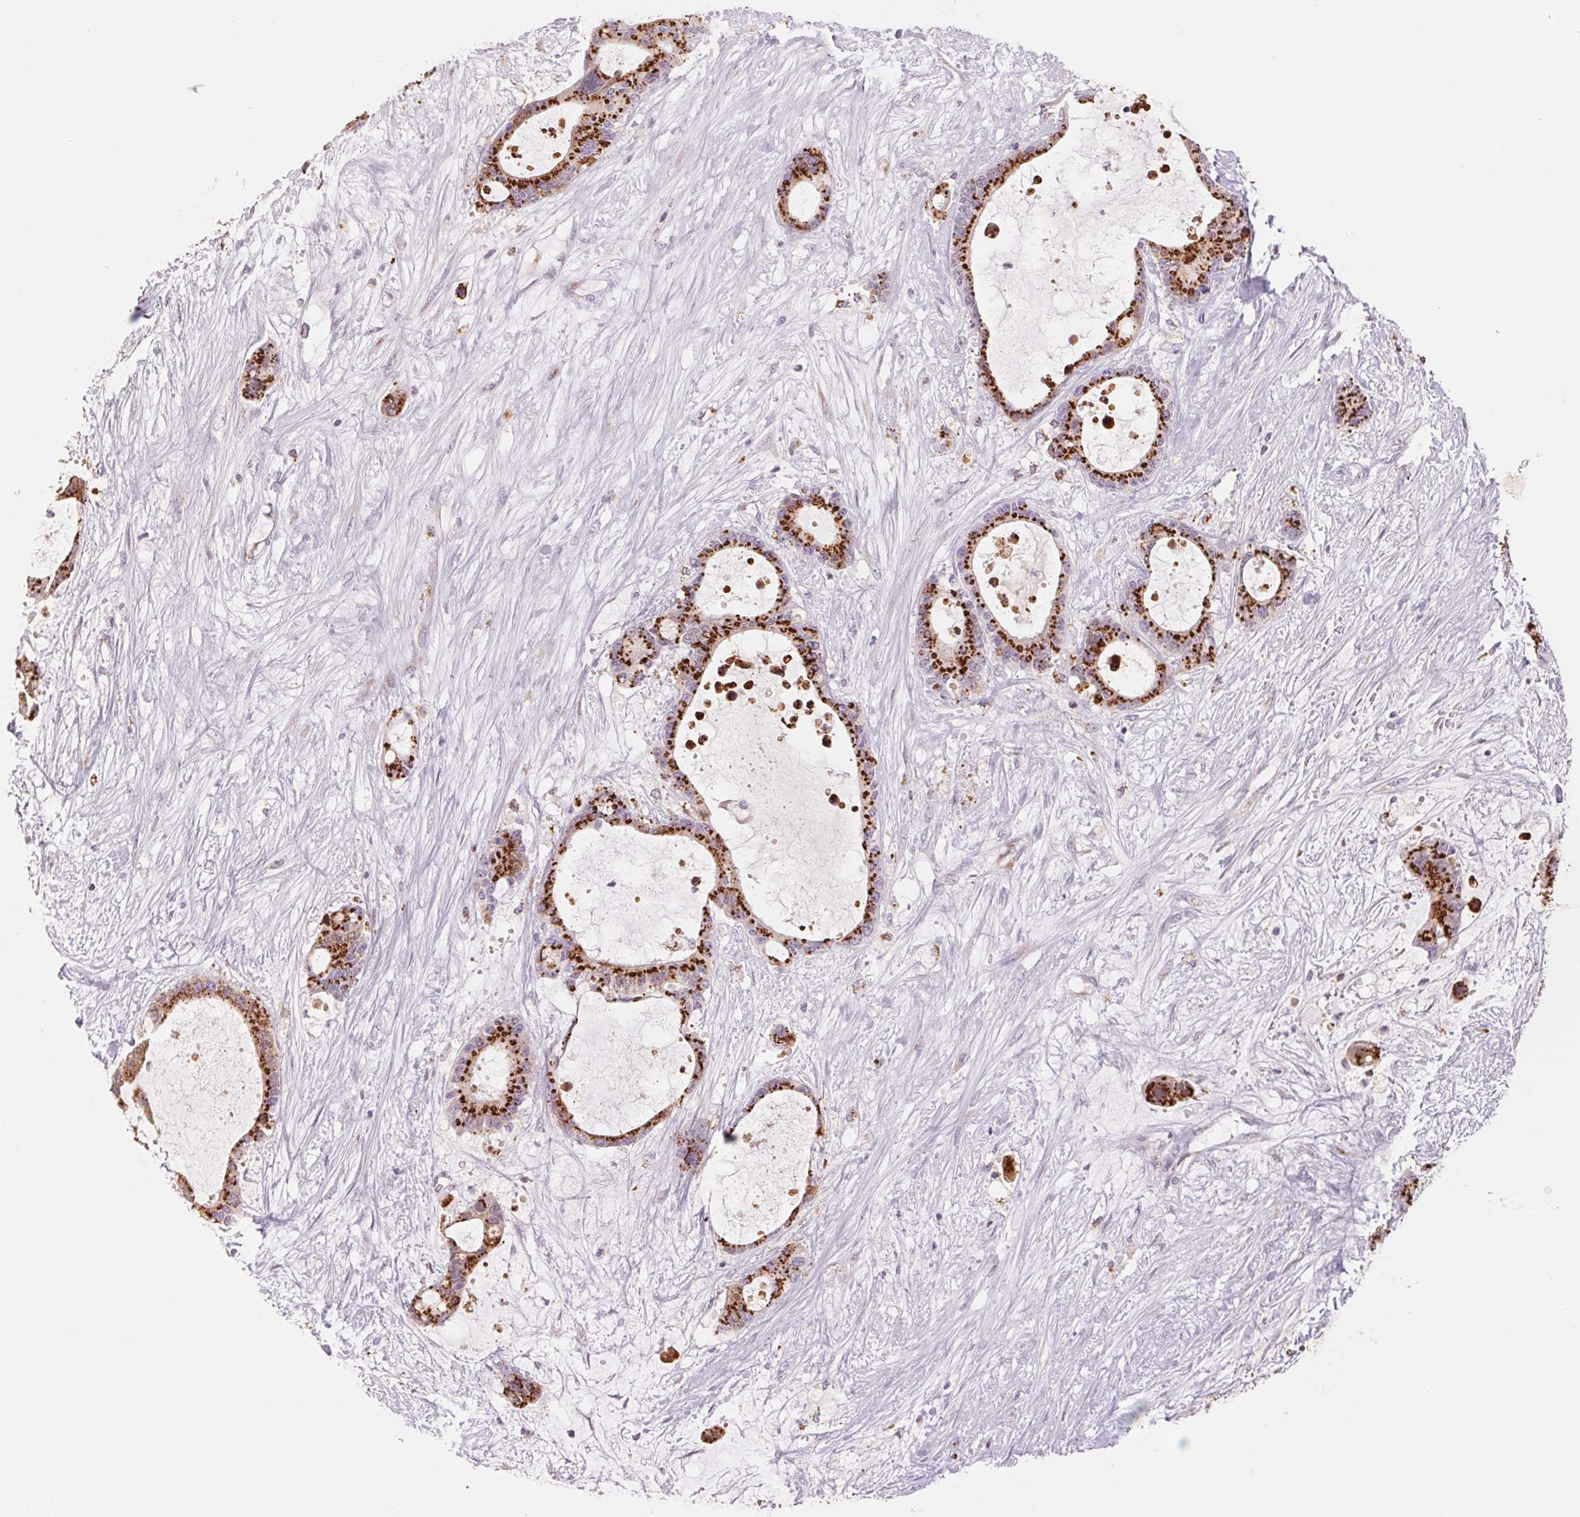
{"staining": {"intensity": "strong", "quantity": ">75%", "location": "cytoplasmic/membranous"}, "tissue": "liver cancer", "cell_type": "Tumor cells", "image_type": "cancer", "snomed": [{"axis": "morphology", "description": "Normal tissue, NOS"}, {"axis": "morphology", "description": "Cholangiocarcinoma"}, {"axis": "topography", "description": "Liver"}, {"axis": "topography", "description": "Peripheral nerve tissue"}], "caption": "Liver cancer (cholangiocarcinoma) was stained to show a protein in brown. There is high levels of strong cytoplasmic/membranous expression in approximately >75% of tumor cells.", "gene": "GALNT7", "patient": {"sex": "female", "age": 73}}